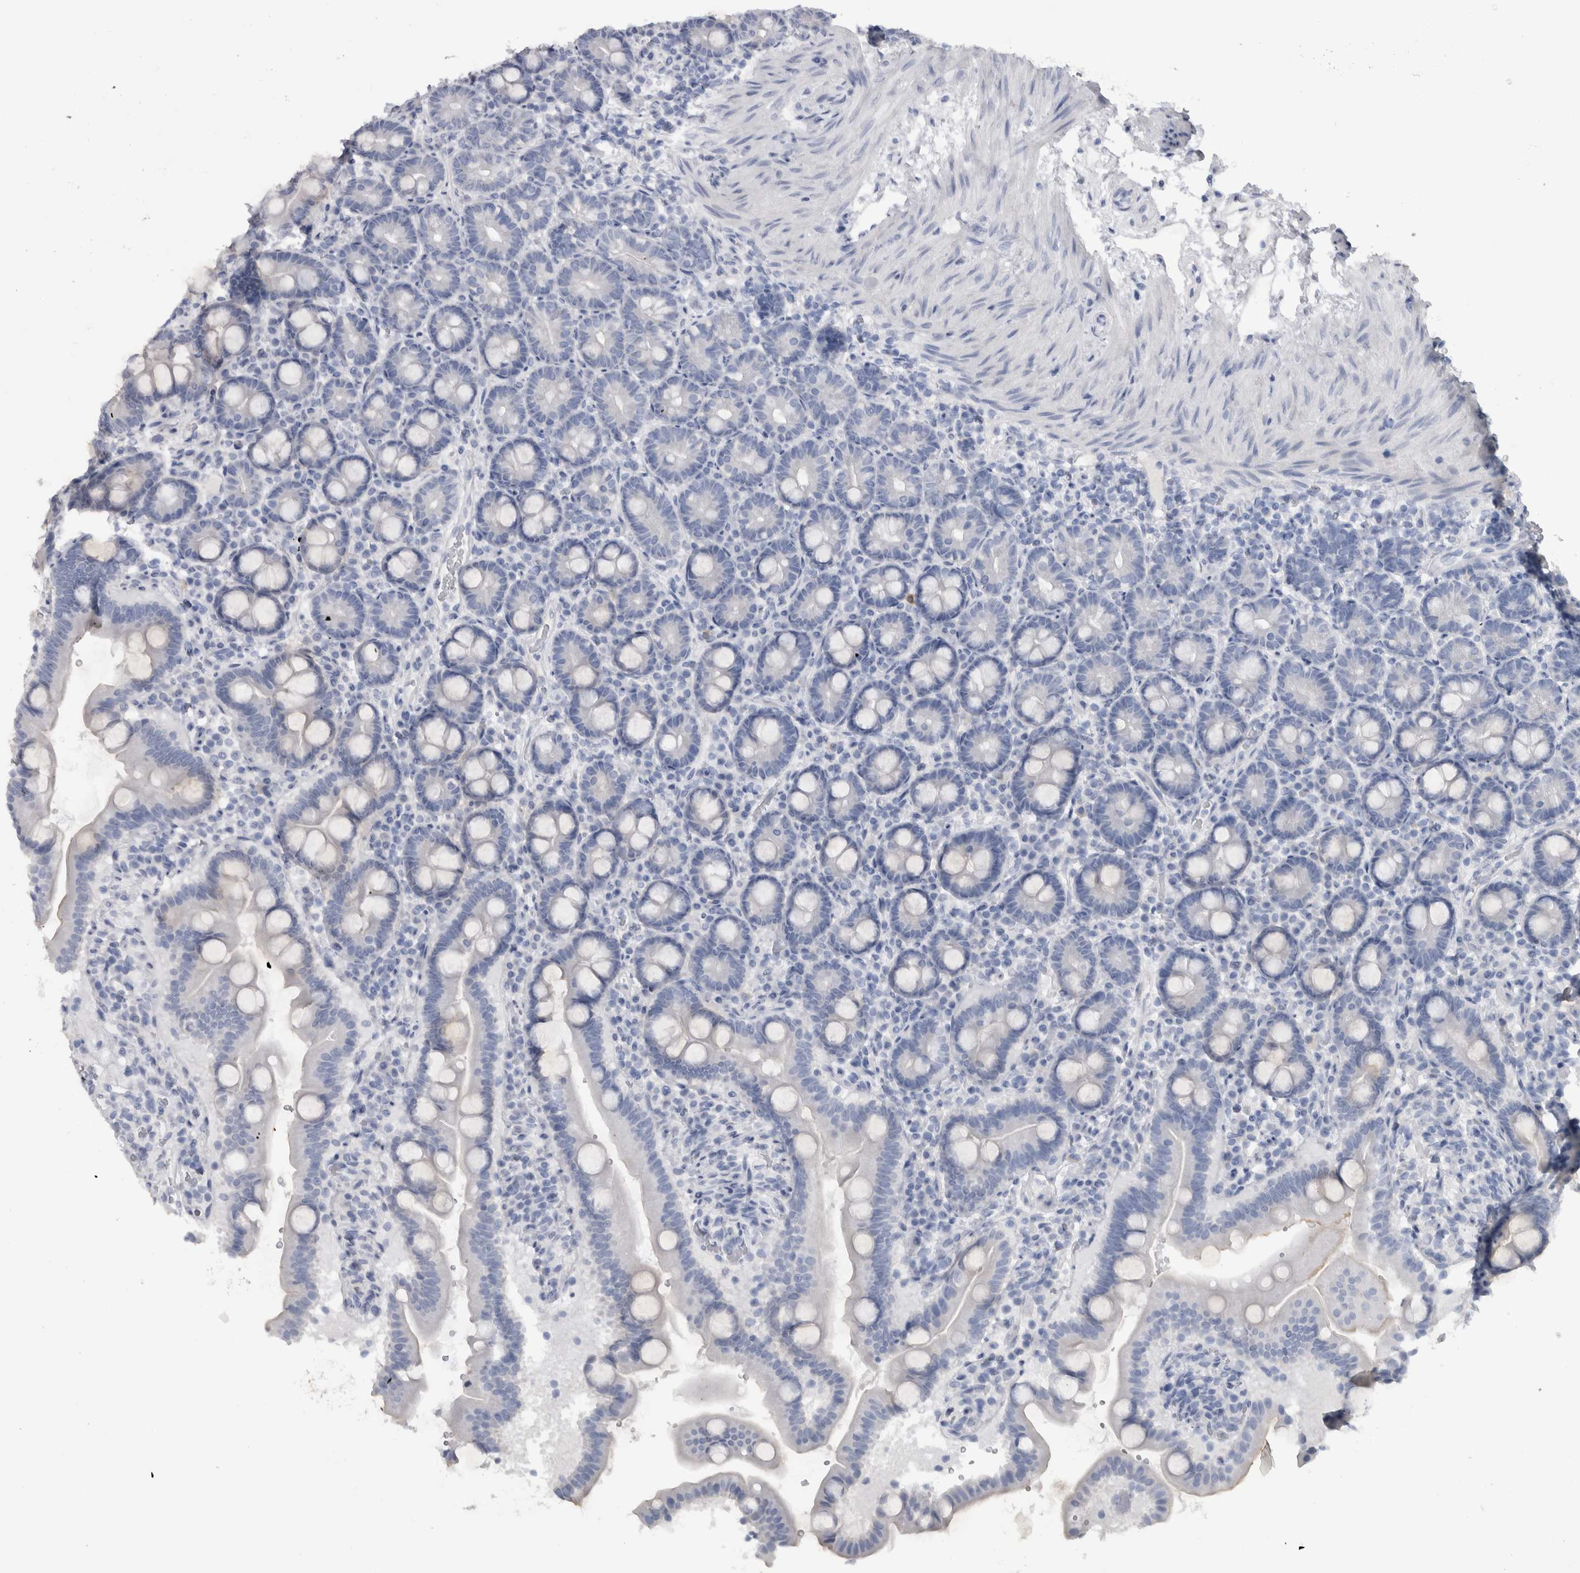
{"staining": {"intensity": "negative", "quantity": "none", "location": "none"}, "tissue": "duodenum", "cell_type": "Glandular cells", "image_type": "normal", "snomed": [{"axis": "morphology", "description": "Normal tissue, NOS"}, {"axis": "topography", "description": "Duodenum"}], "caption": "The photomicrograph shows no staining of glandular cells in unremarkable duodenum. (DAB IHC, high magnification).", "gene": "PTH", "patient": {"sex": "male", "age": 54}}